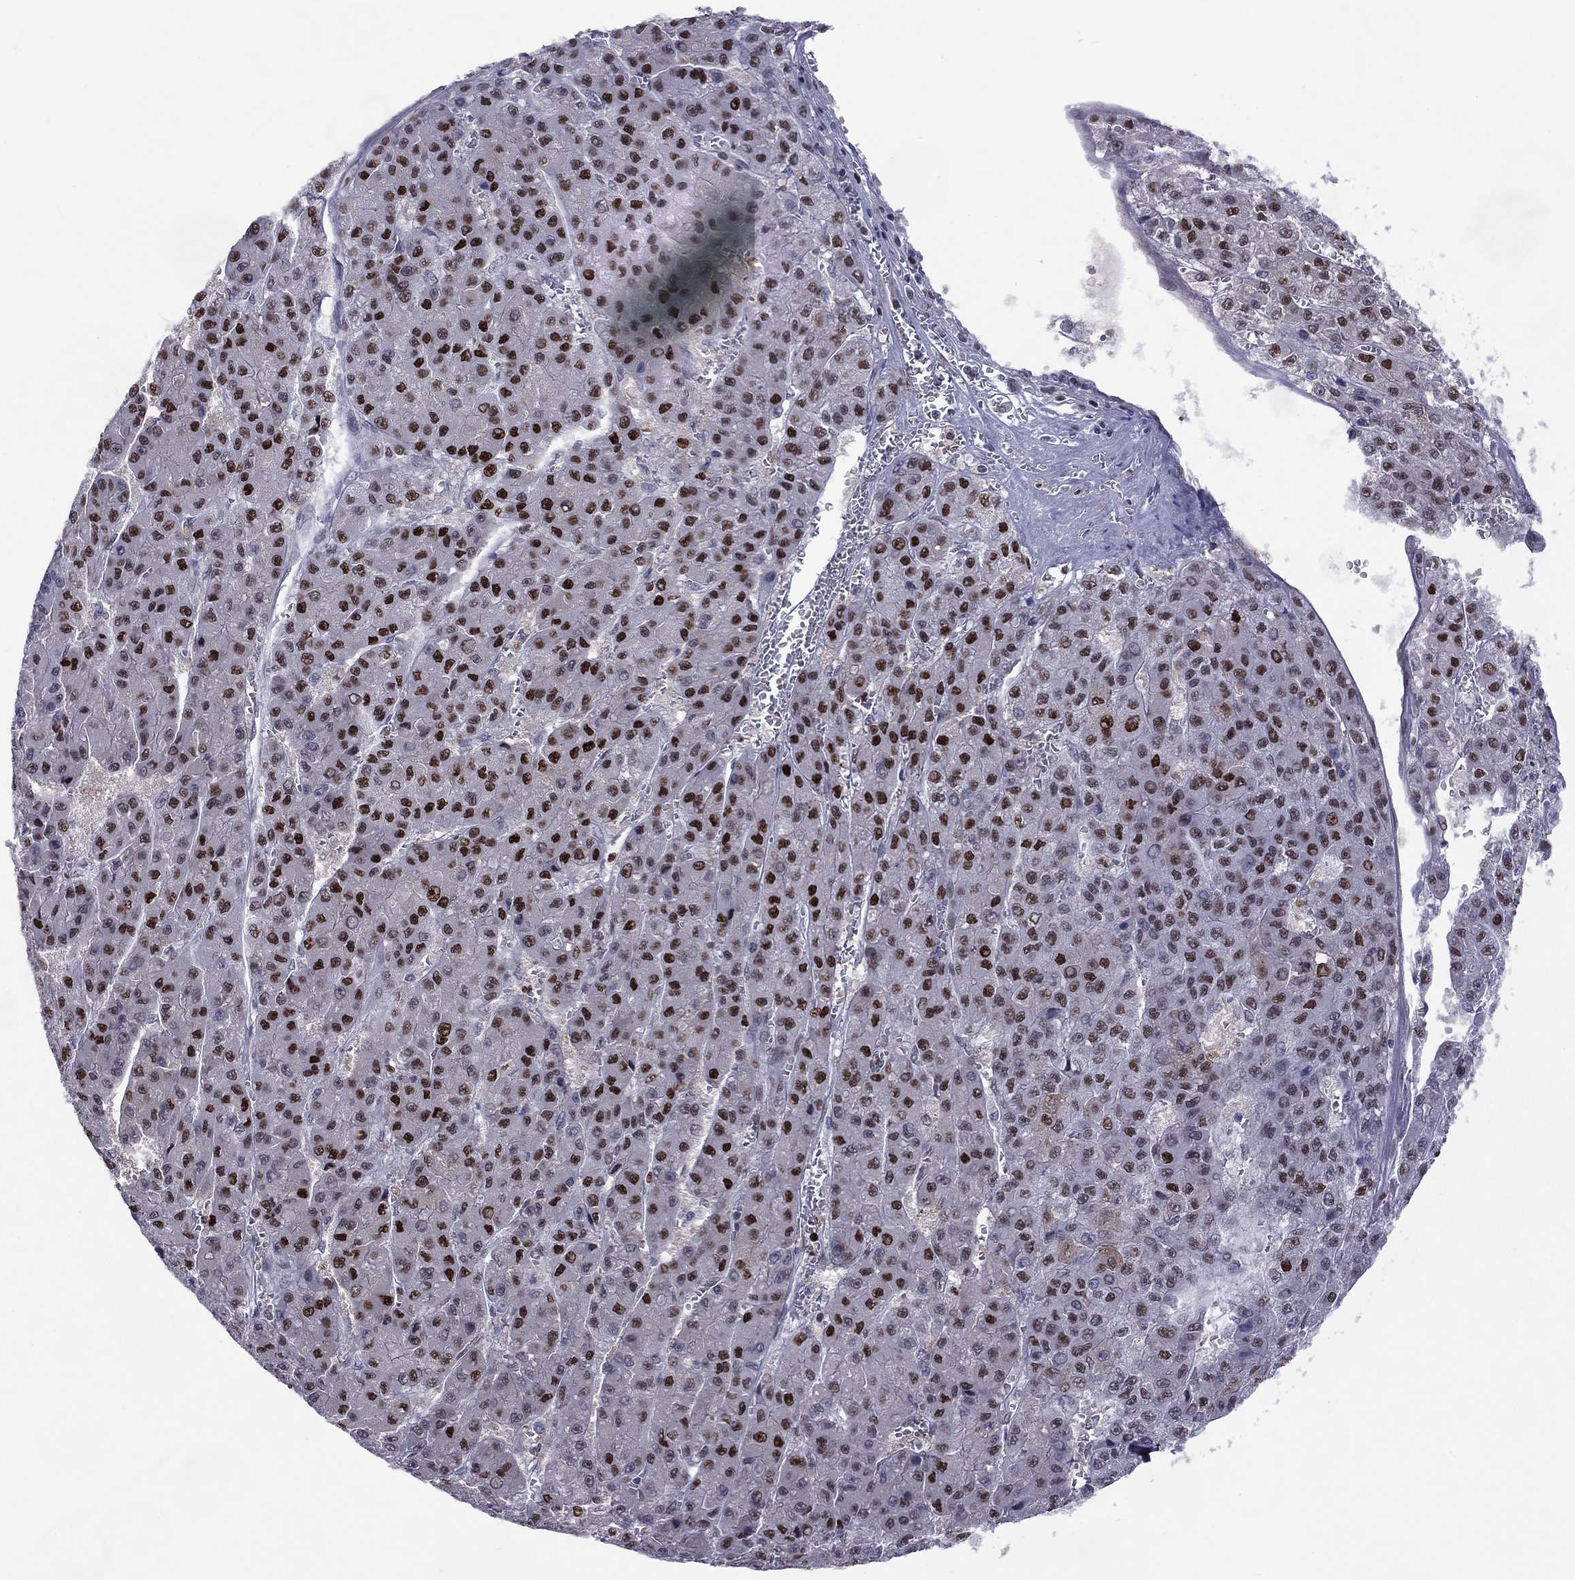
{"staining": {"intensity": "strong", "quantity": ">75%", "location": "nuclear"}, "tissue": "liver cancer", "cell_type": "Tumor cells", "image_type": "cancer", "snomed": [{"axis": "morphology", "description": "Carcinoma, Hepatocellular, NOS"}, {"axis": "topography", "description": "Liver"}], "caption": "DAB (3,3'-diaminobenzidine) immunohistochemical staining of liver hepatocellular carcinoma reveals strong nuclear protein expression in about >75% of tumor cells.", "gene": "PCGF3", "patient": {"sex": "male", "age": 70}}